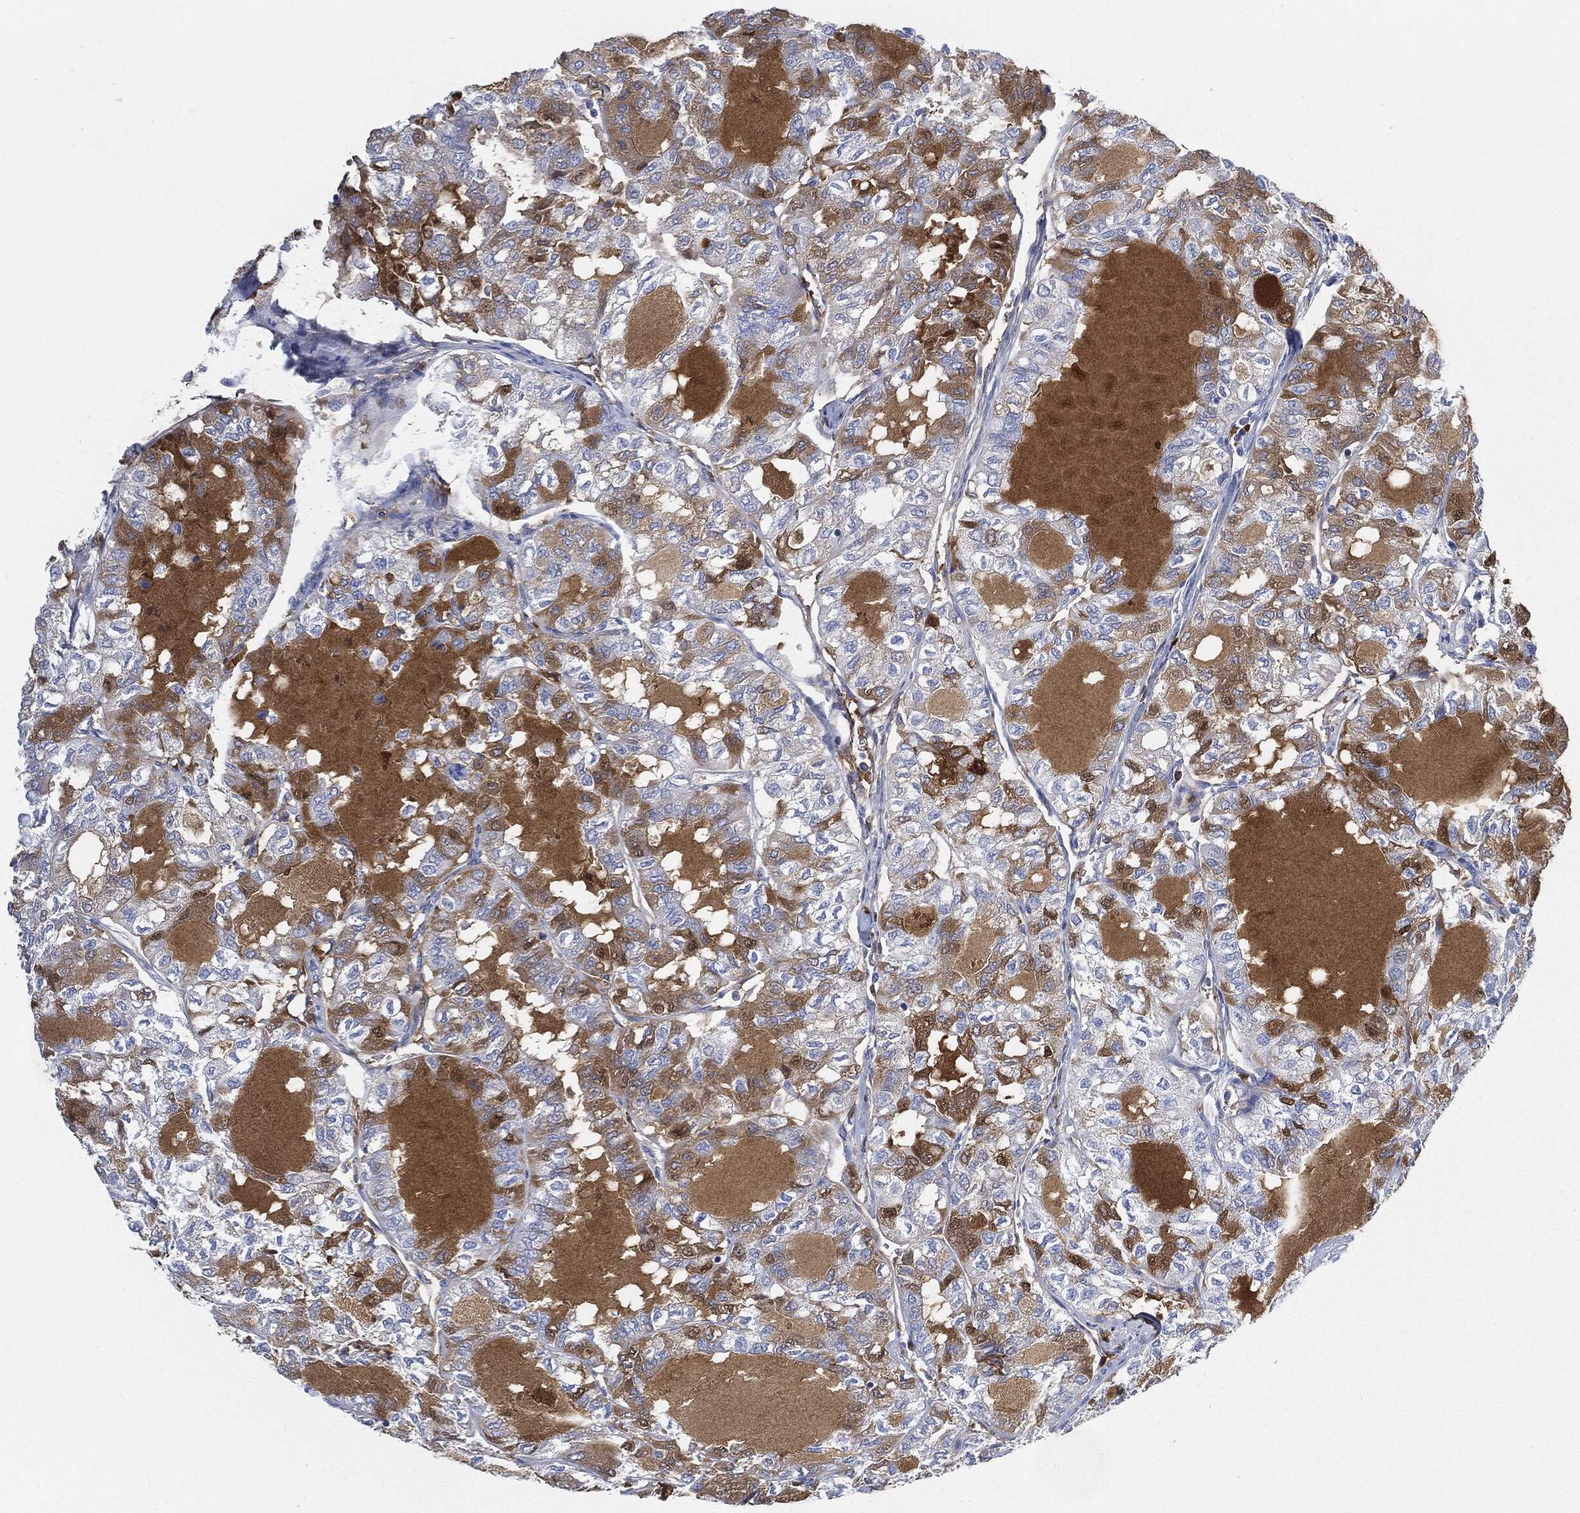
{"staining": {"intensity": "moderate", "quantity": "<25%", "location": "cytoplasmic/membranous"}, "tissue": "thyroid cancer", "cell_type": "Tumor cells", "image_type": "cancer", "snomed": [{"axis": "morphology", "description": "Follicular adenoma carcinoma, NOS"}, {"axis": "topography", "description": "Thyroid gland"}], "caption": "Protein expression analysis of human thyroid follicular adenoma carcinoma reveals moderate cytoplasmic/membranous staining in approximately <25% of tumor cells. (DAB = brown stain, brightfield microscopy at high magnification).", "gene": "IGLV6-57", "patient": {"sex": "male", "age": 75}}